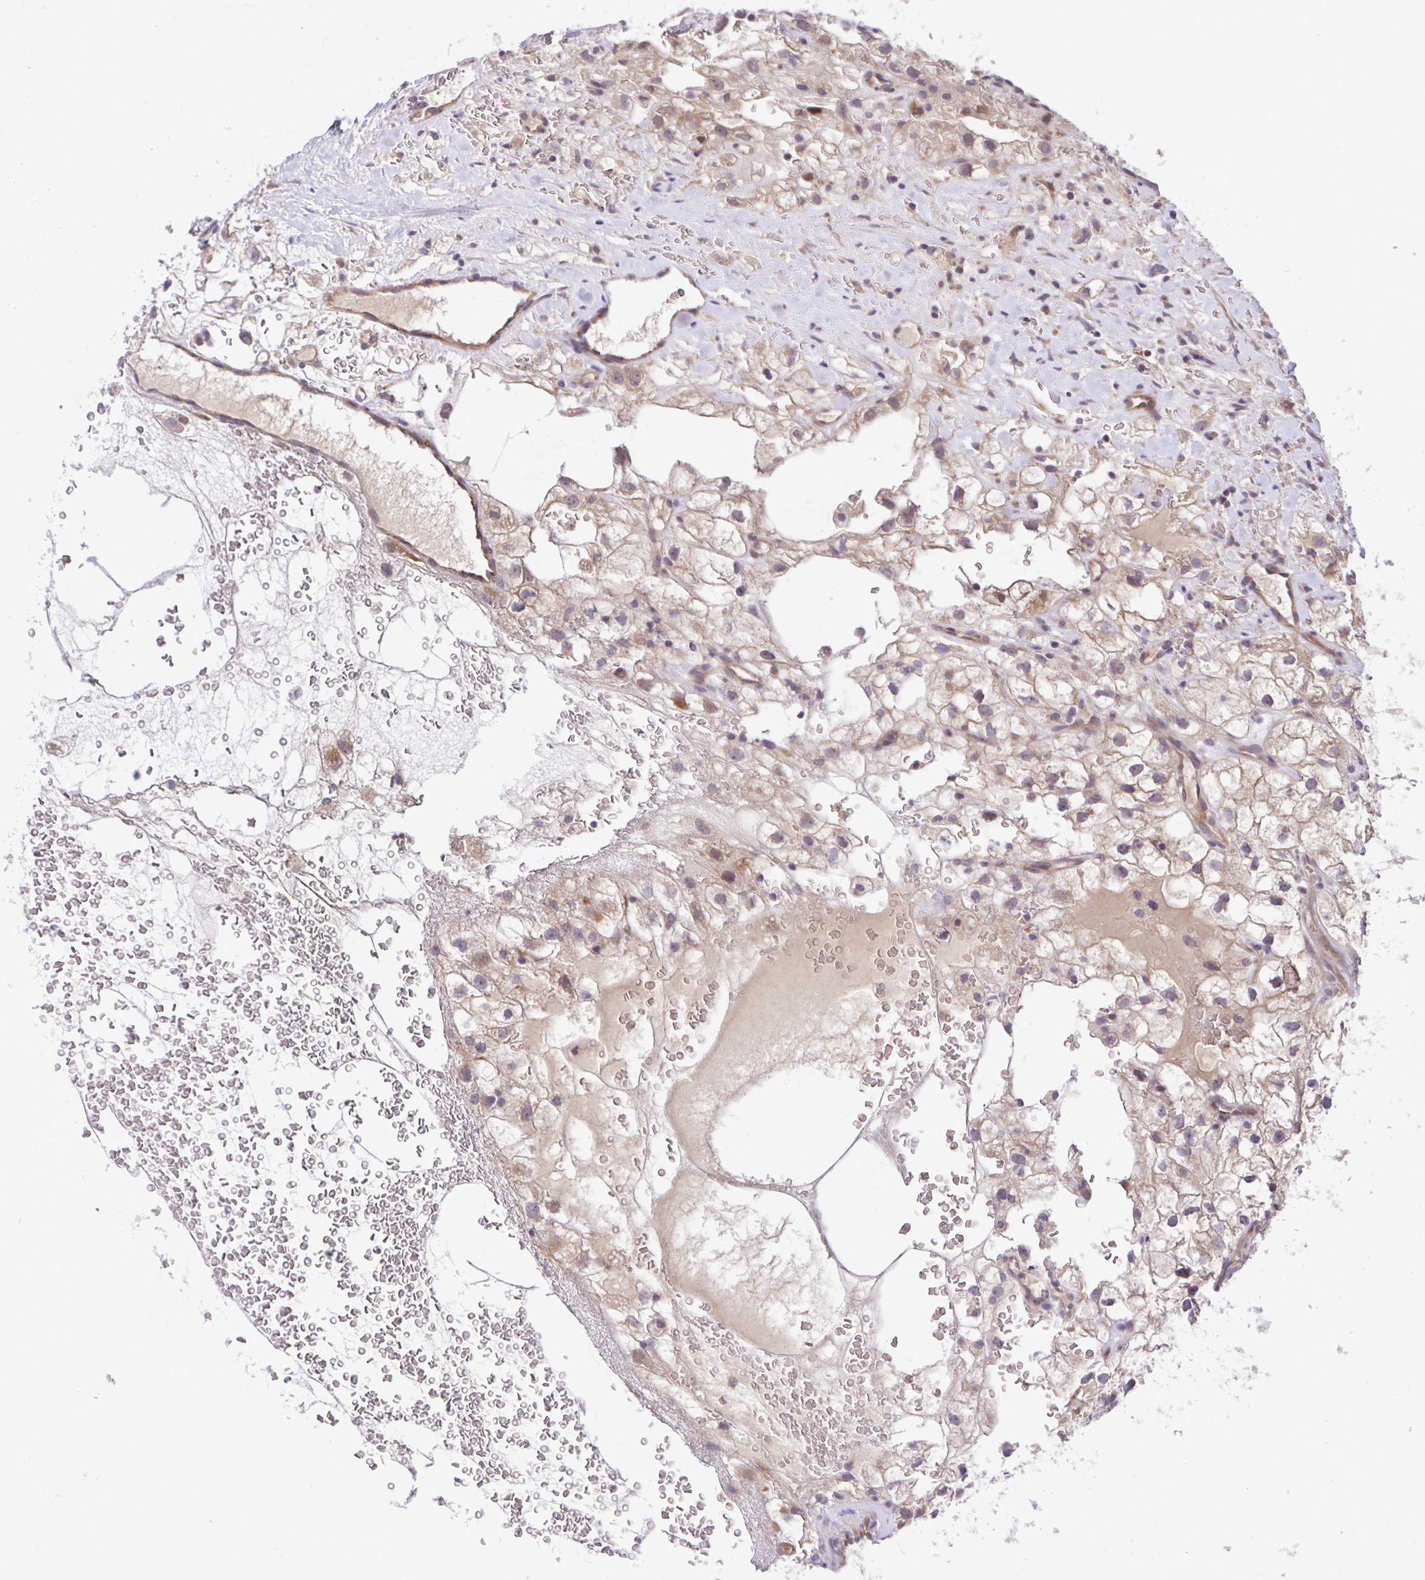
{"staining": {"intensity": "weak", "quantity": "<25%", "location": "cytoplasmic/membranous"}, "tissue": "renal cancer", "cell_type": "Tumor cells", "image_type": "cancer", "snomed": [{"axis": "morphology", "description": "Adenocarcinoma, NOS"}, {"axis": "topography", "description": "Kidney"}], "caption": "There is no significant positivity in tumor cells of renal cancer. (Immunohistochemistry (ihc), brightfield microscopy, high magnification).", "gene": "CHIA", "patient": {"sex": "male", "age": 59}}